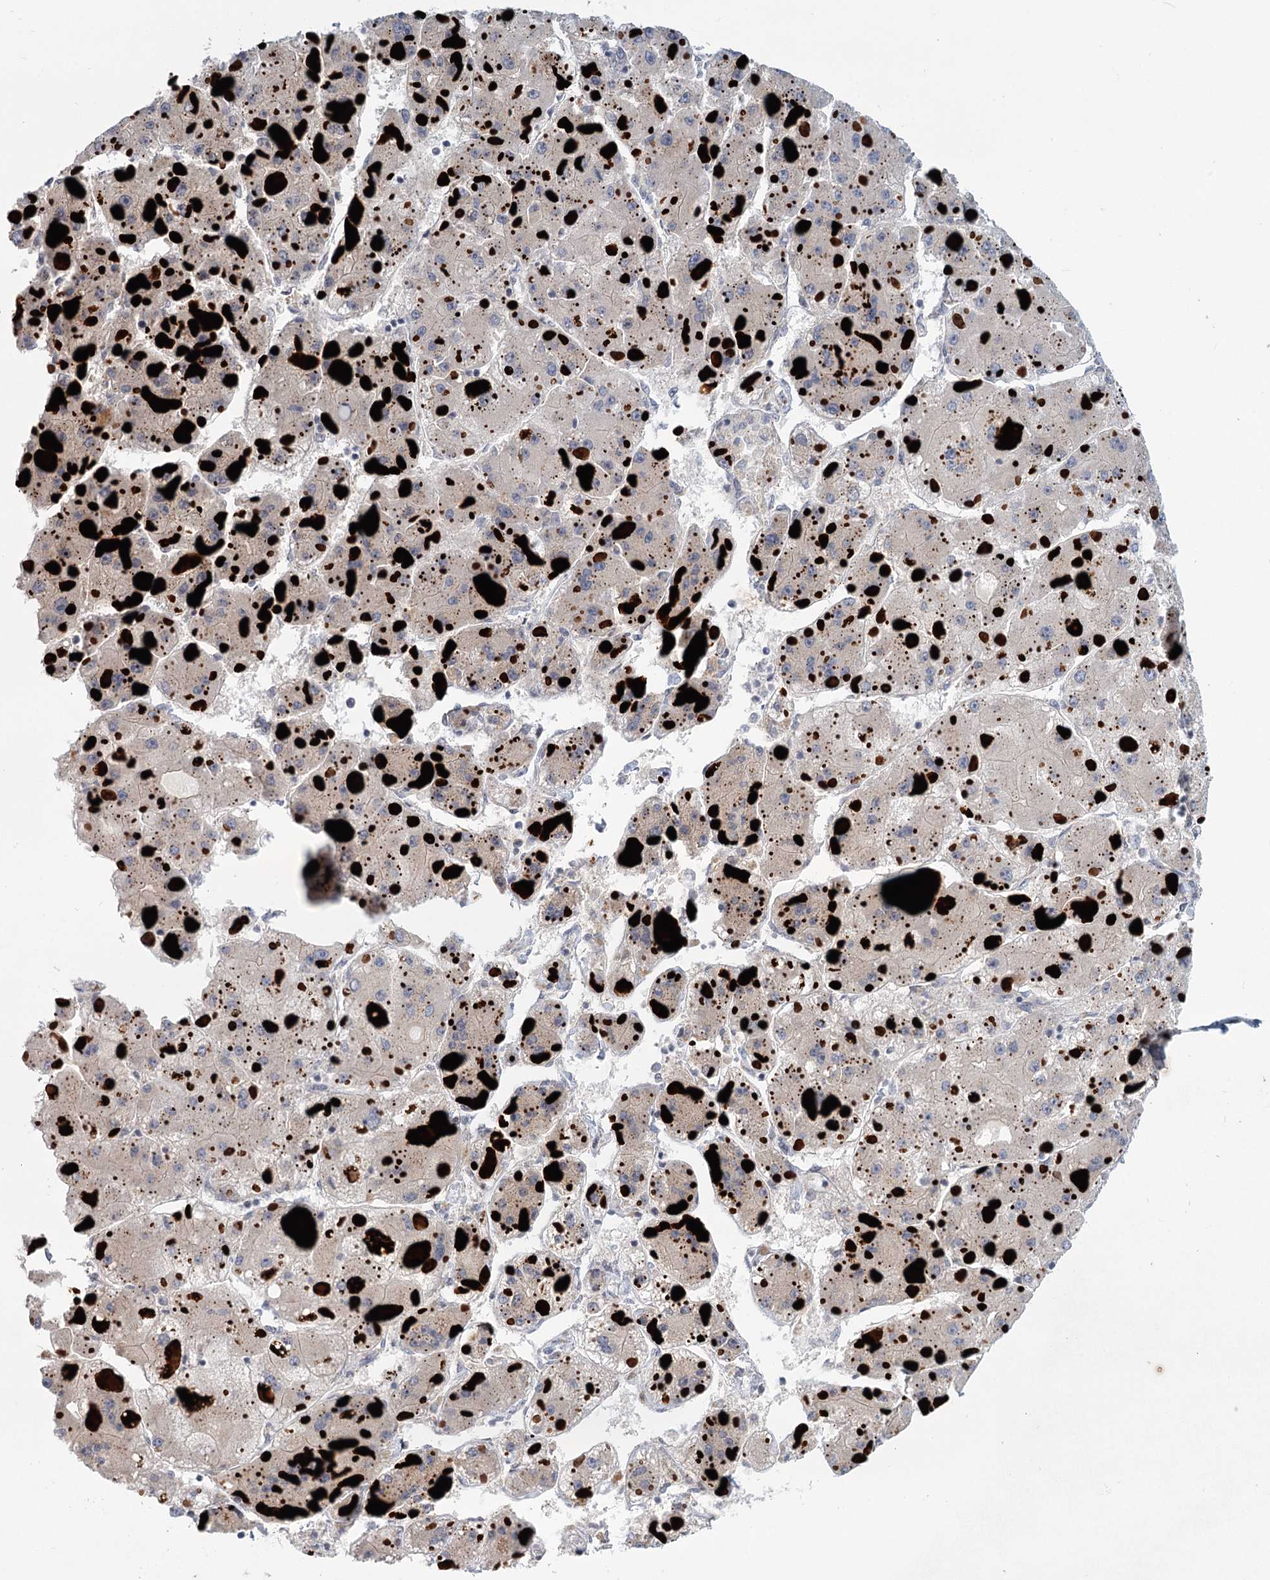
{"staining": {"intensity": "negative", "quantity": "none", "location": "none"}, "tissue": "liver cancer", "cell_type": "Tumor cells", "image_type": "cancer", "snomed": [{"axis": "morphology", "description": "Carcinoma, Hepatocellular, NOS"}, {"axis": "topography", "description": "Liver"}], "caption": "Tumor cells show no significant staining in liver hepatocellular carcinoma.", "gene": "STAP1", "patient": {"sex": "female", "age": 73}}